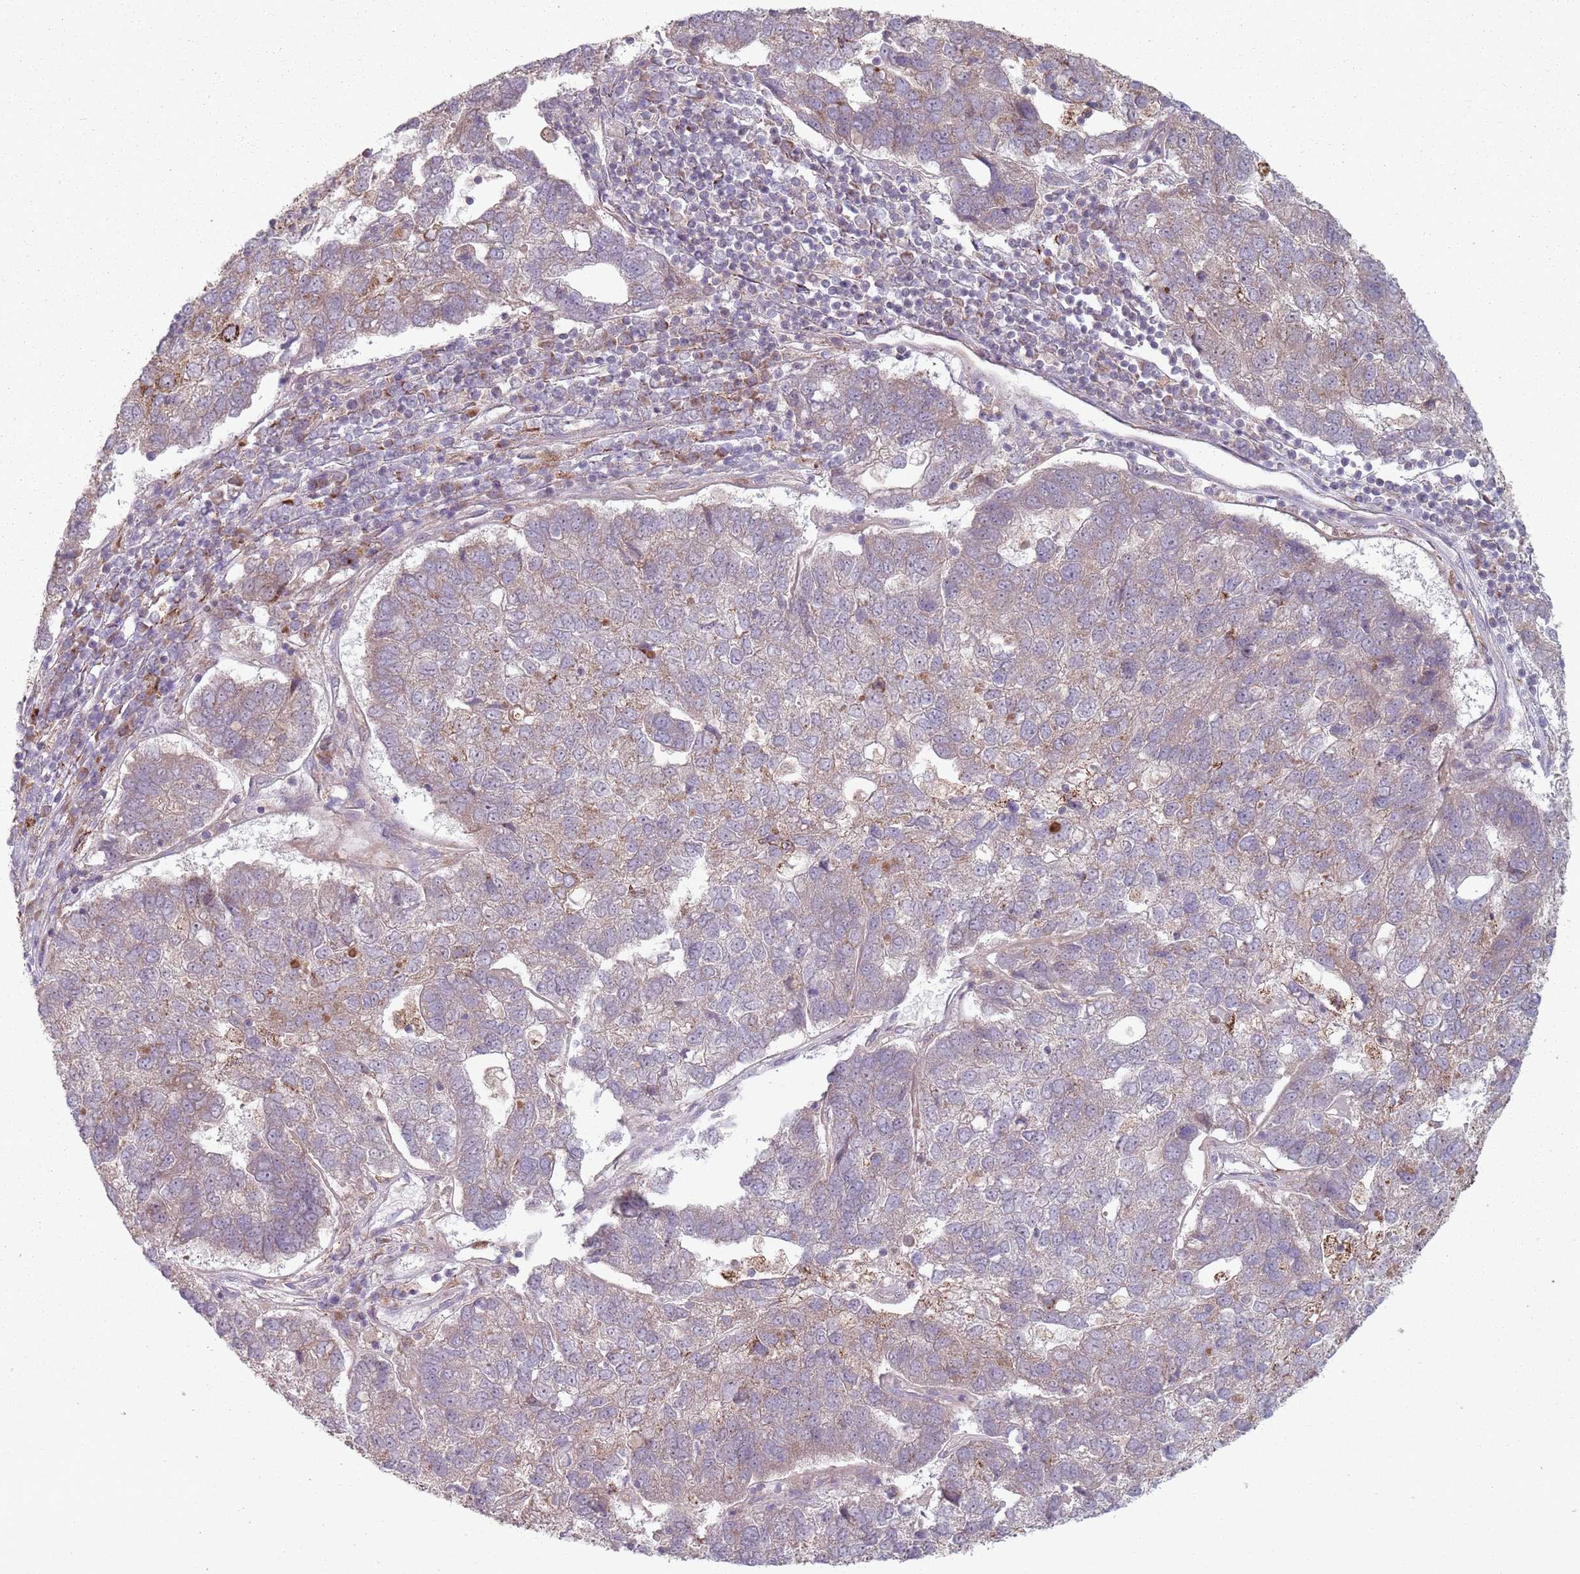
{"staining": {"intensity": "moderate", "quantity": "25%-75%", "location": "cytoplasmic/membranous"}, "tissue": "pancreatic cancer", "cell_type": "Tumor cells", "image_type": "cancer", "snomed": [{"axis": "morphology", "description": "Adenocarcinoma, NOS"}, {"axis": "topography", "description": "Pancreas"}], "caption": "Adenocarcinoma (pancreatic) stained with immunohistochemistry shows moderate cytoplasmic/membranous expression in approximately 25%-75% of tumor cells.", "gene": "OR10Q1", "patient": {"sex": "female", "age": 61}}